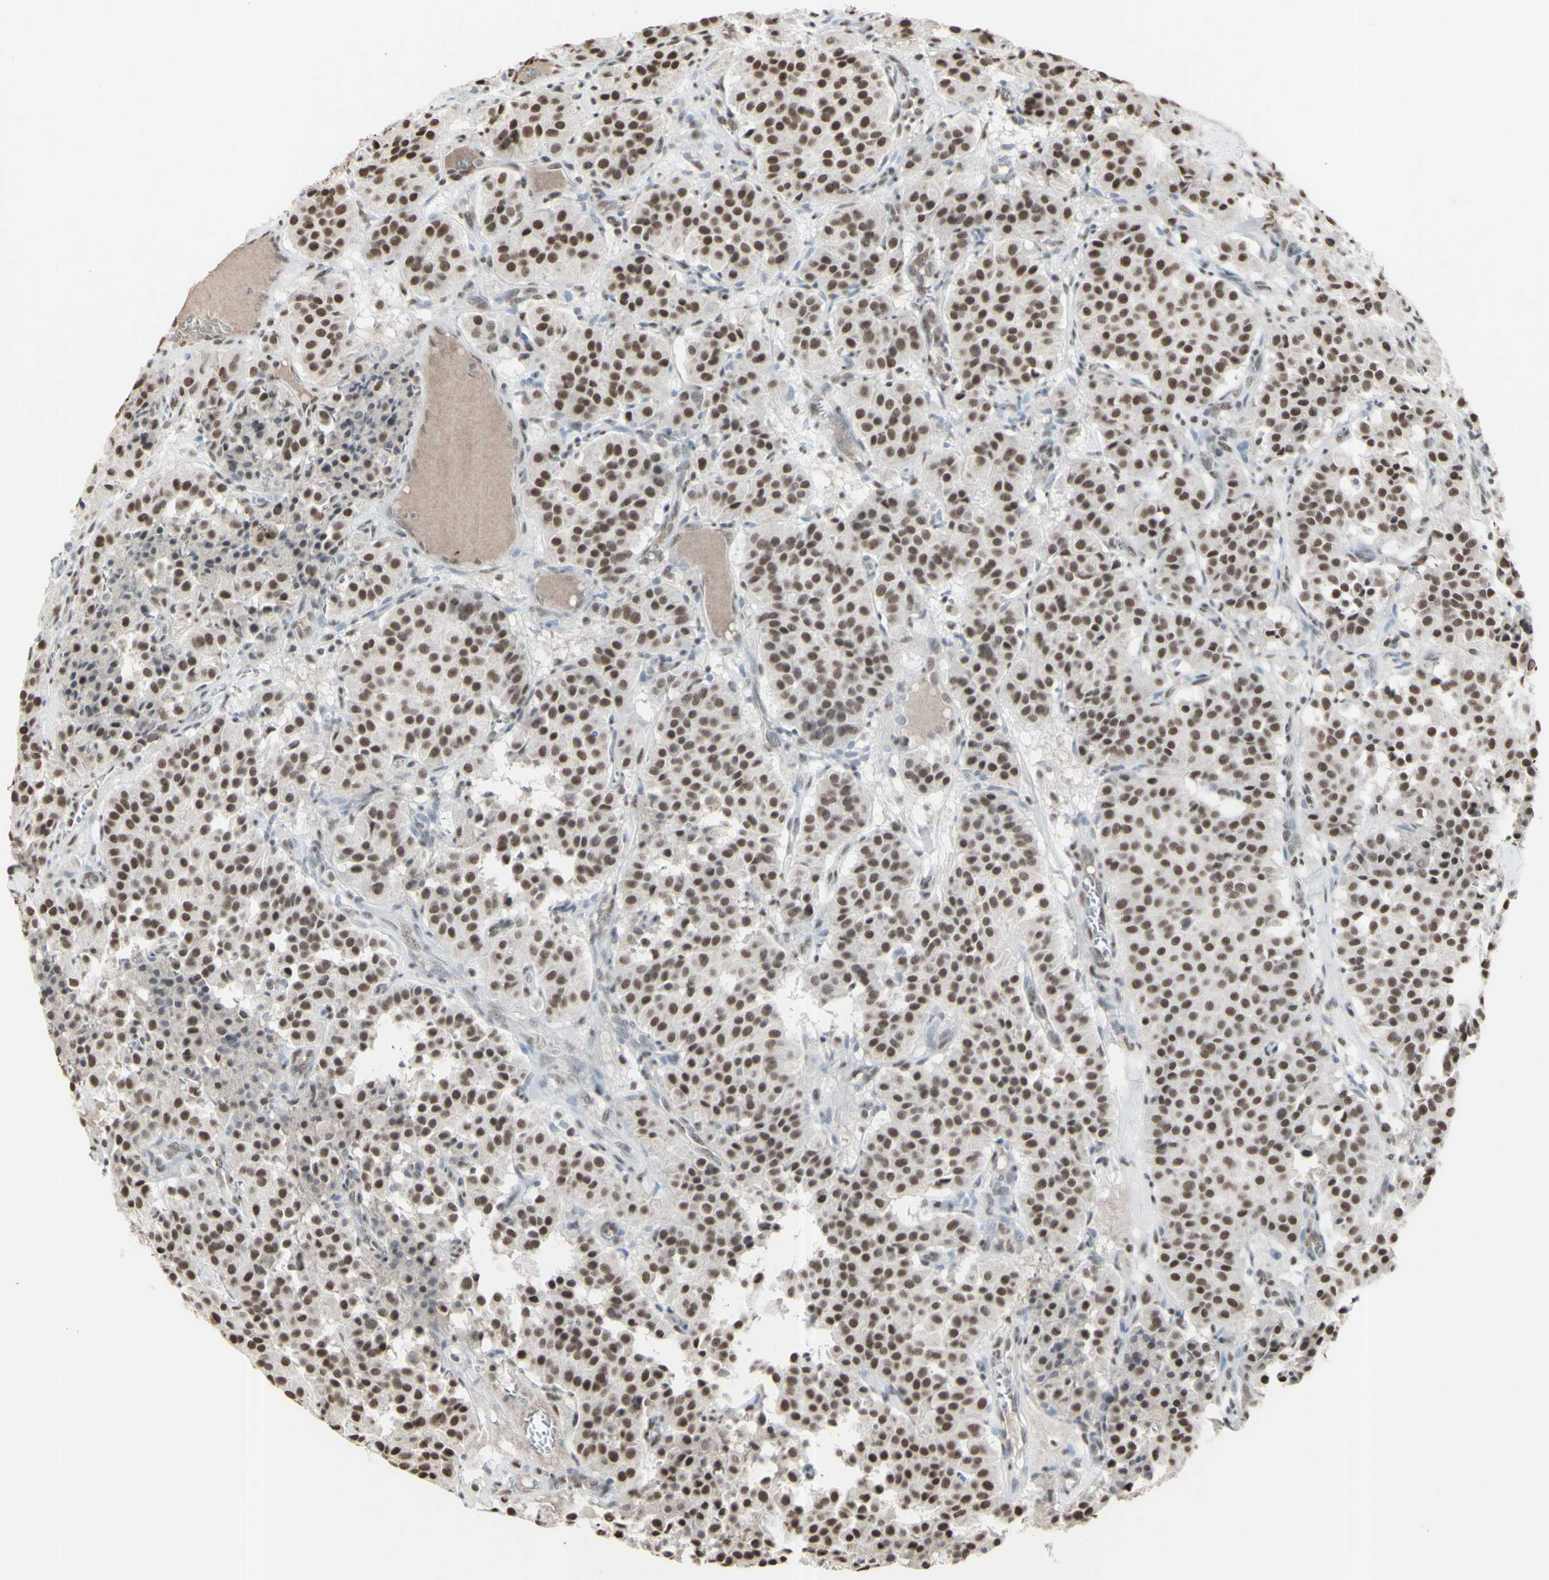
{"staining": {"intensity": "strong", "quantity": ">75%", "location": "nuclear"}, "tissue": "carcinoid", "cell_type": "Tumor cells", "image_type": "cancer", "snomed": [{"axis": "morphology", "description": "Carcinoid, malignant, NOS"}, {"axis": "topography", "description": "Lung"}], "caption": "Strong nuclear staining is seen in about >75% of tumor cells in malignant carcinoid. (Brightfield microscopy of DAB IHC at high magnification).", "gene": "TRIM28", "patient": {"sex": "male", "age": 30}}